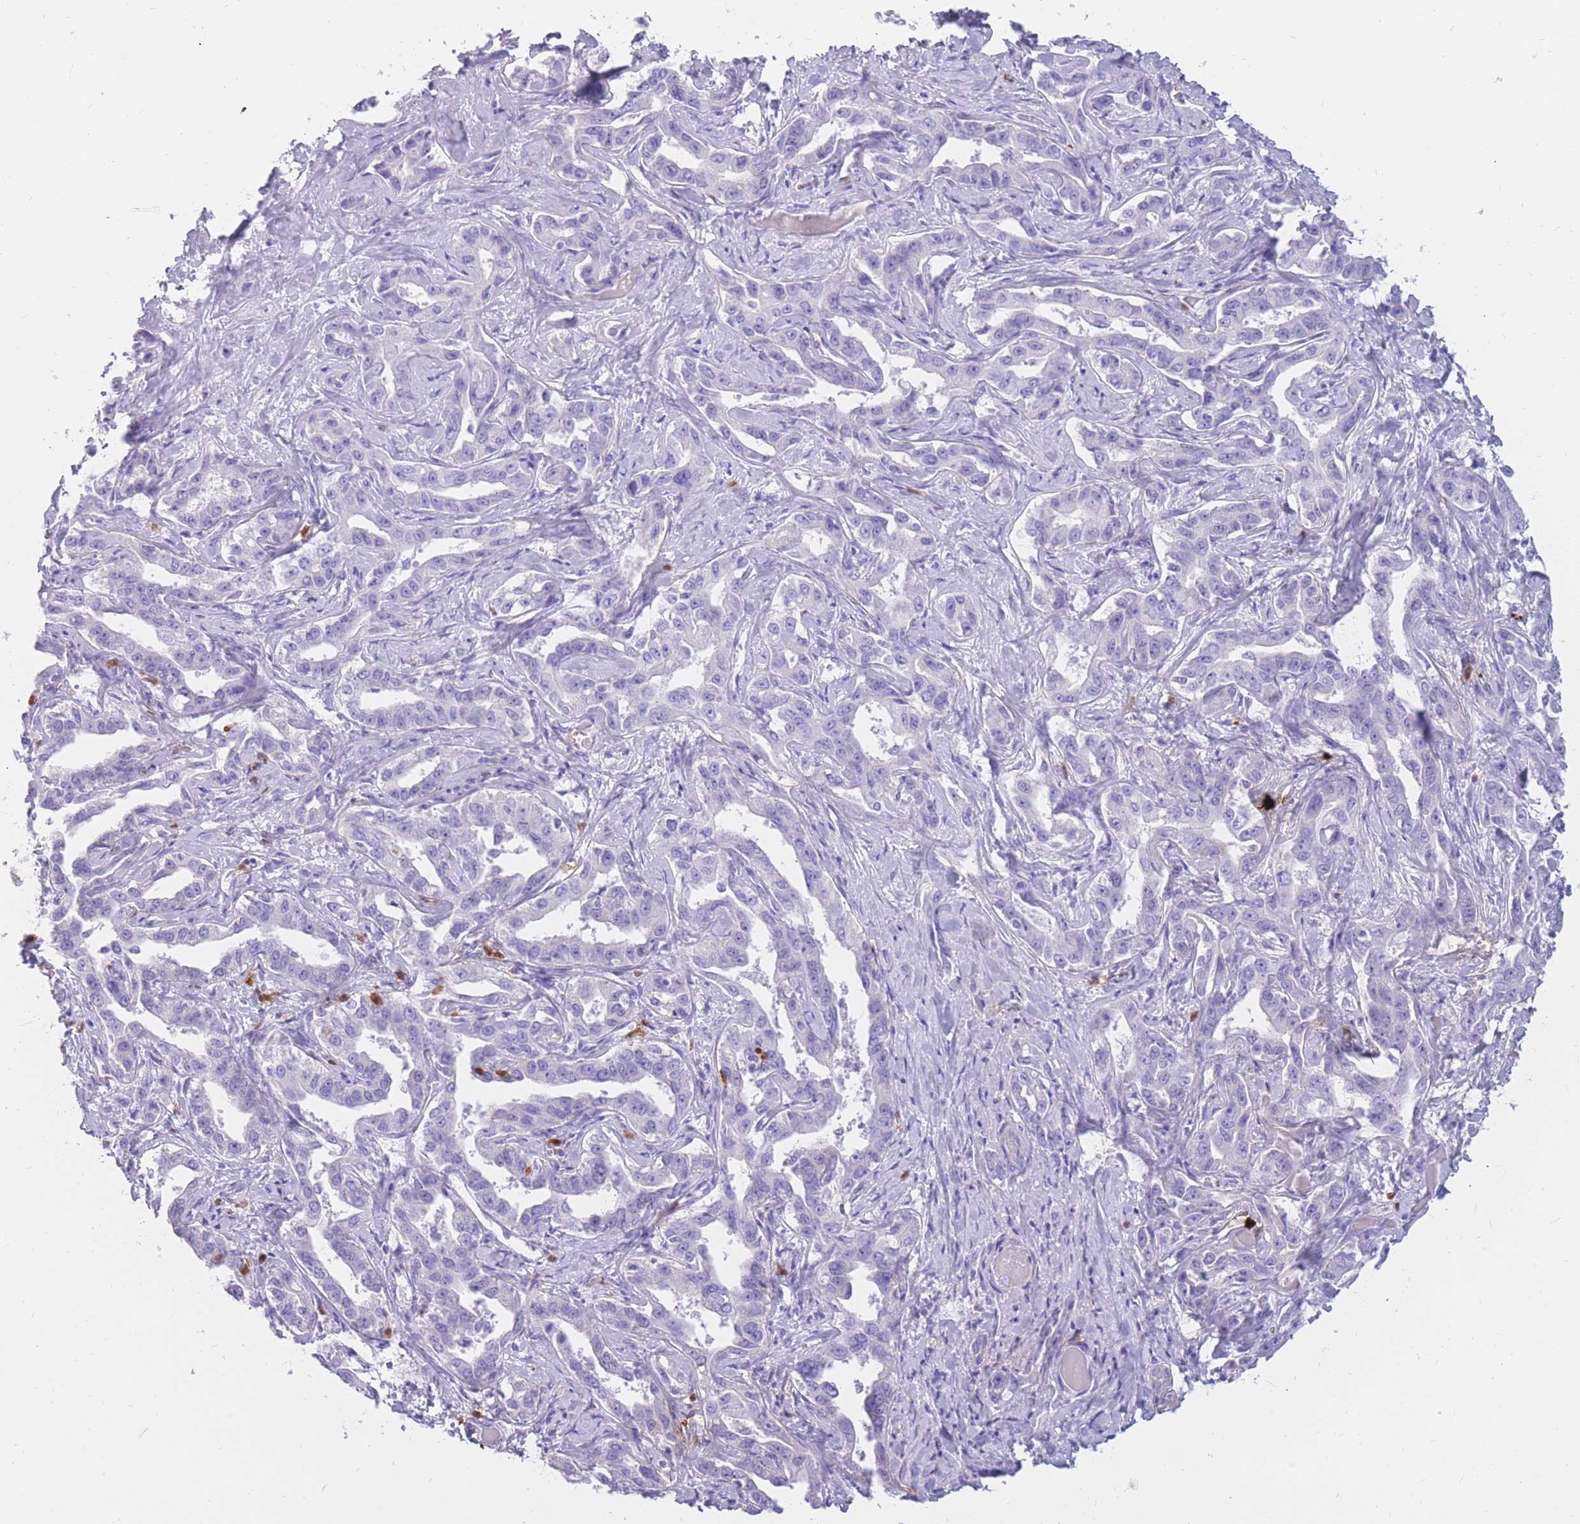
{"staining": {"intensity": "negative", "quantity": "none", "location": "none"}, "tissue": "liver cancer", "cell_type": "Tumor cells", "image_type": "cancer", "snomed": [{"axis": "morphology", "description": "Cholangiocarcinoma"}, {"axis": "topography", "description": "Liver"}], "caption": "This photomicrograph is of liver cancer (cholangiocarcinoma) stained with immunohistochemistry (IHC) to label a protein in brown with the nuclei are counter-stained blue. There is no expression in tumor cells.", "gene": "TPSAB1", "patient": {"sex": "male", "age": 59}}